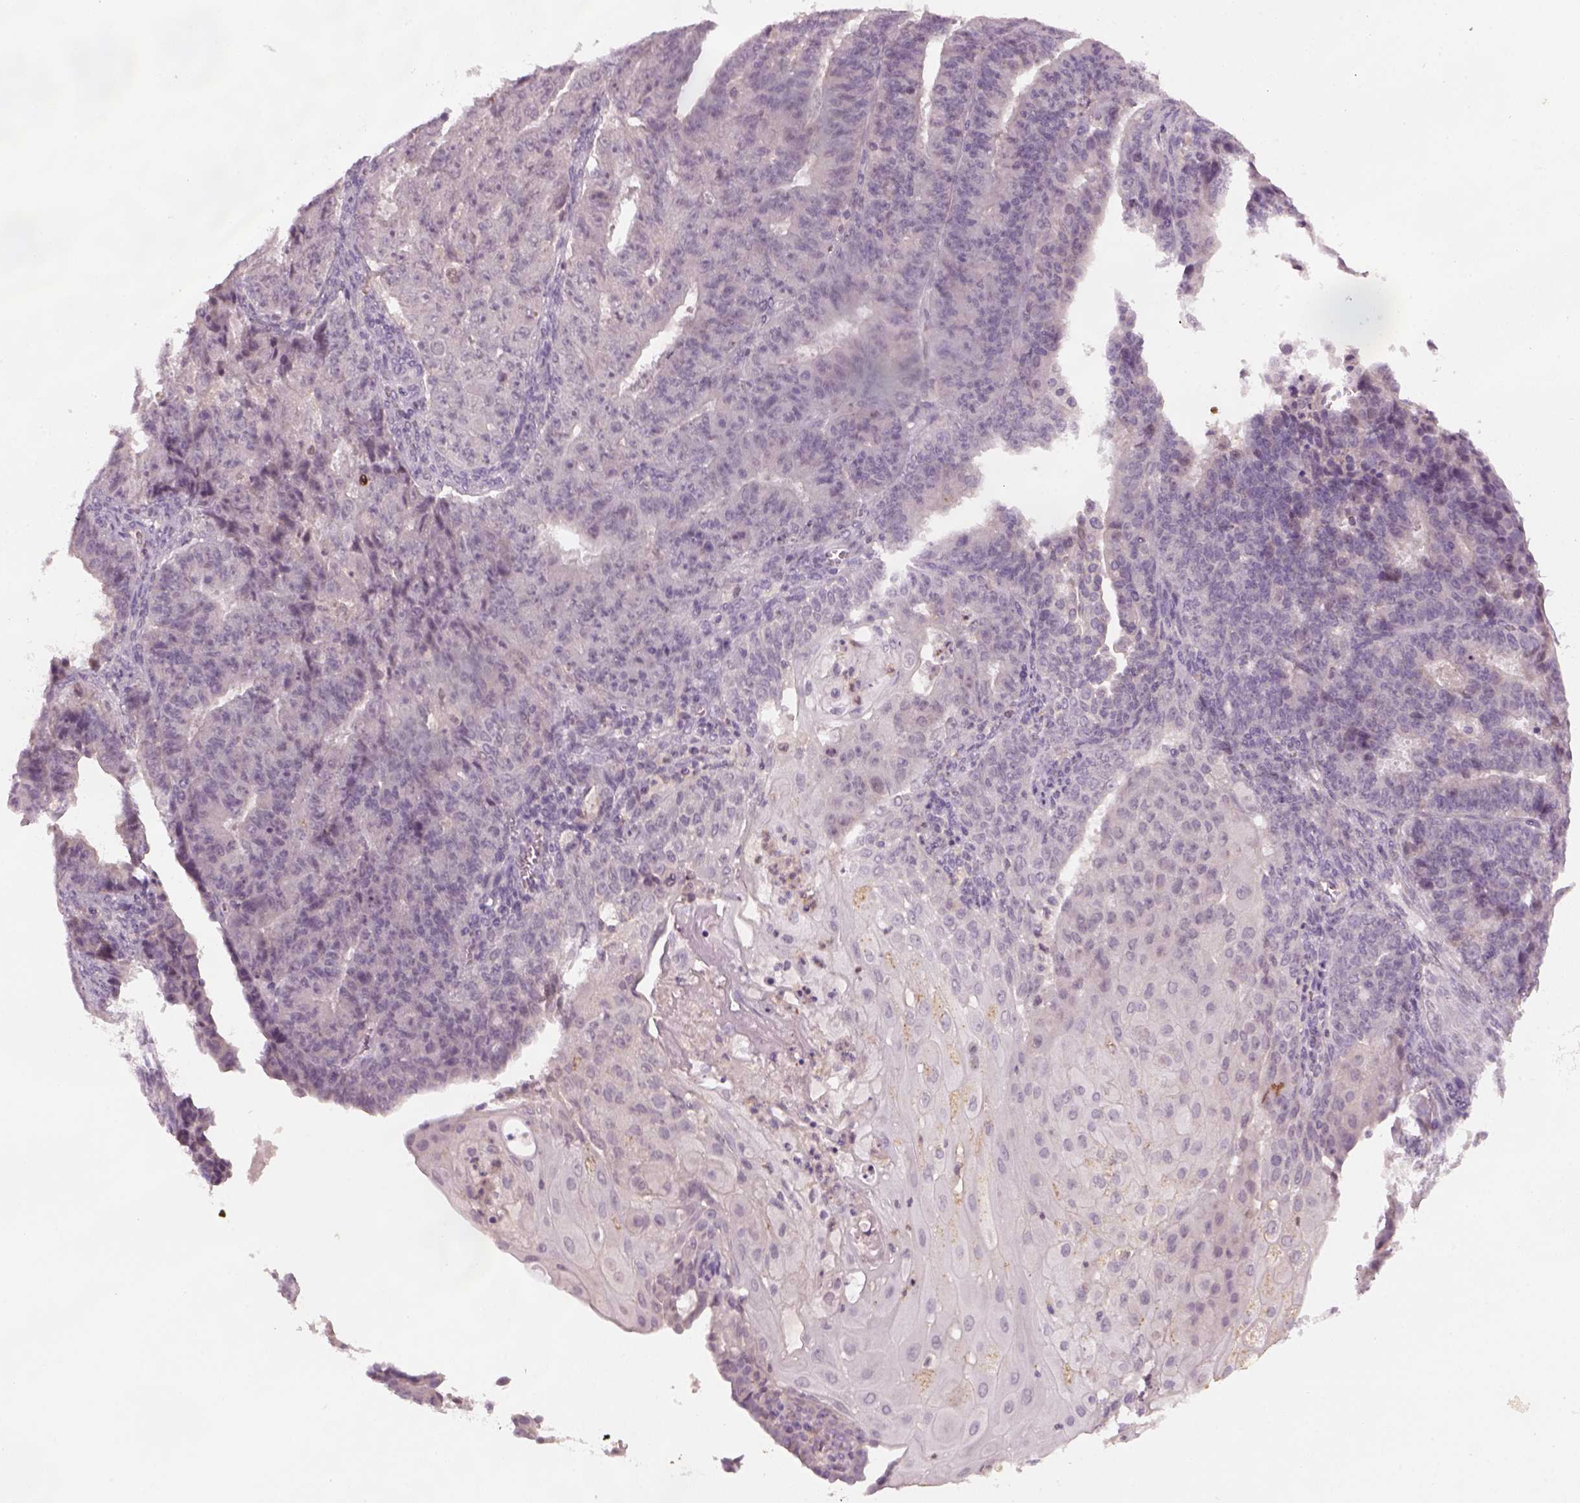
{"staining": {"intensity": "negative", "quantity": "none", "location": "none"}, "tissue": "ovarian cancer", "cell_type": "Tumor cells", "image_type": "cancer", "snomed": [{"axis": "morphology", "description": "Carcinoma, endometroid"}, {"axis": "topography", "description": "Ovary"}], "caption": "Protein analysis of endometroid carcinoma (ovarian) displays no significant positivity in tumor cells.", "gene": "GDNF", "patient": {"sex": "female", "age": 42}}